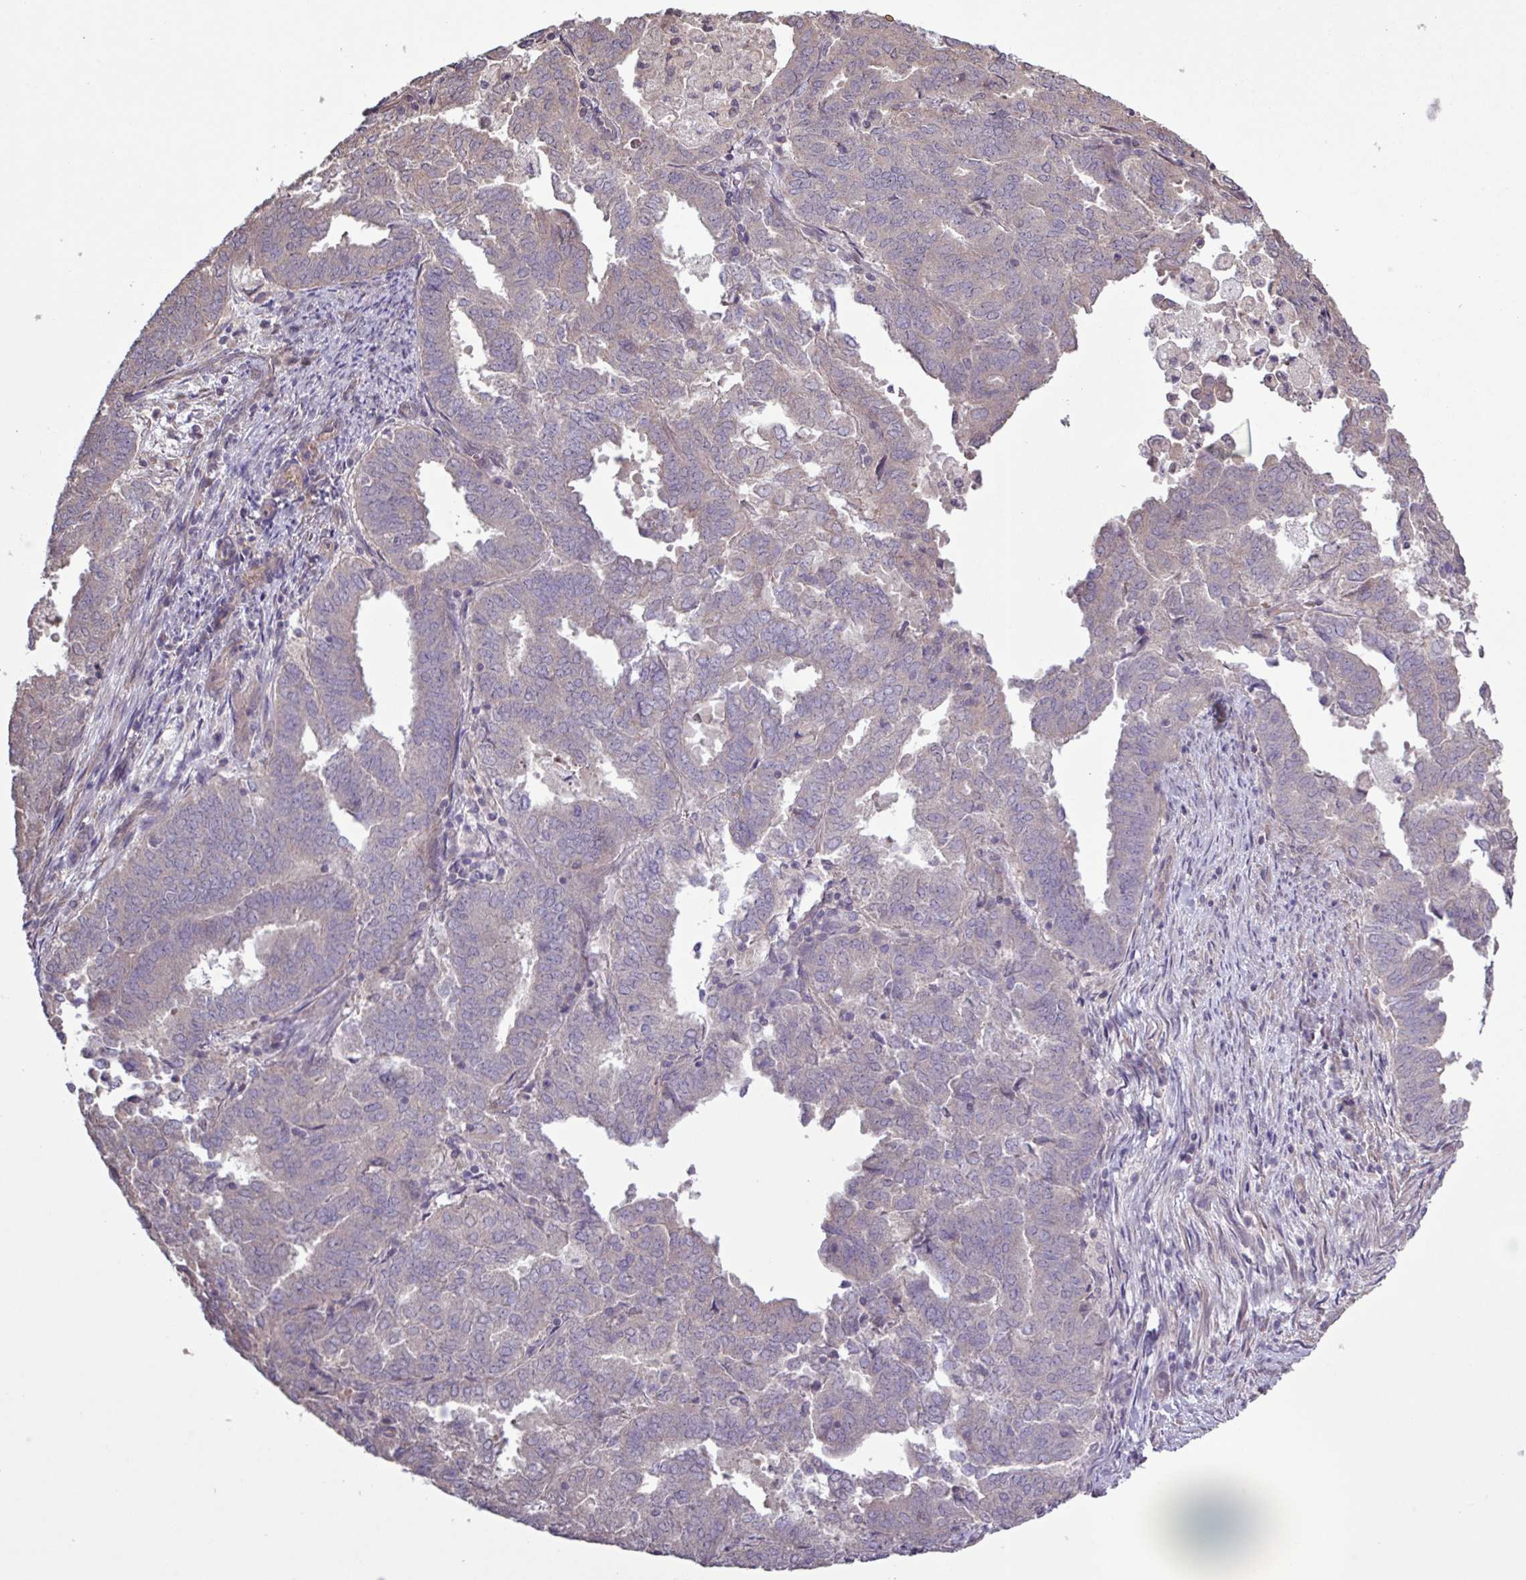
{"staining": {"intensity": "negative", "quantity": "none", "location": "none"}, "tissue": "endometrial cancer", "cell_type": "Tumor cells", "image_type": "cancer", "snomed": [{"axis": "morphology", "description": "Adenocarcinoma, NOS"}, {"axis": "topography", "description": "Endometrium"}], "caption": "This is an IHC photomicrograph of endometrial cancer (adenocarcinoma). There is no positivity in tumor cells.", "gene": "TRABD2A", "patient": {"sex": "female", "age": 72}}